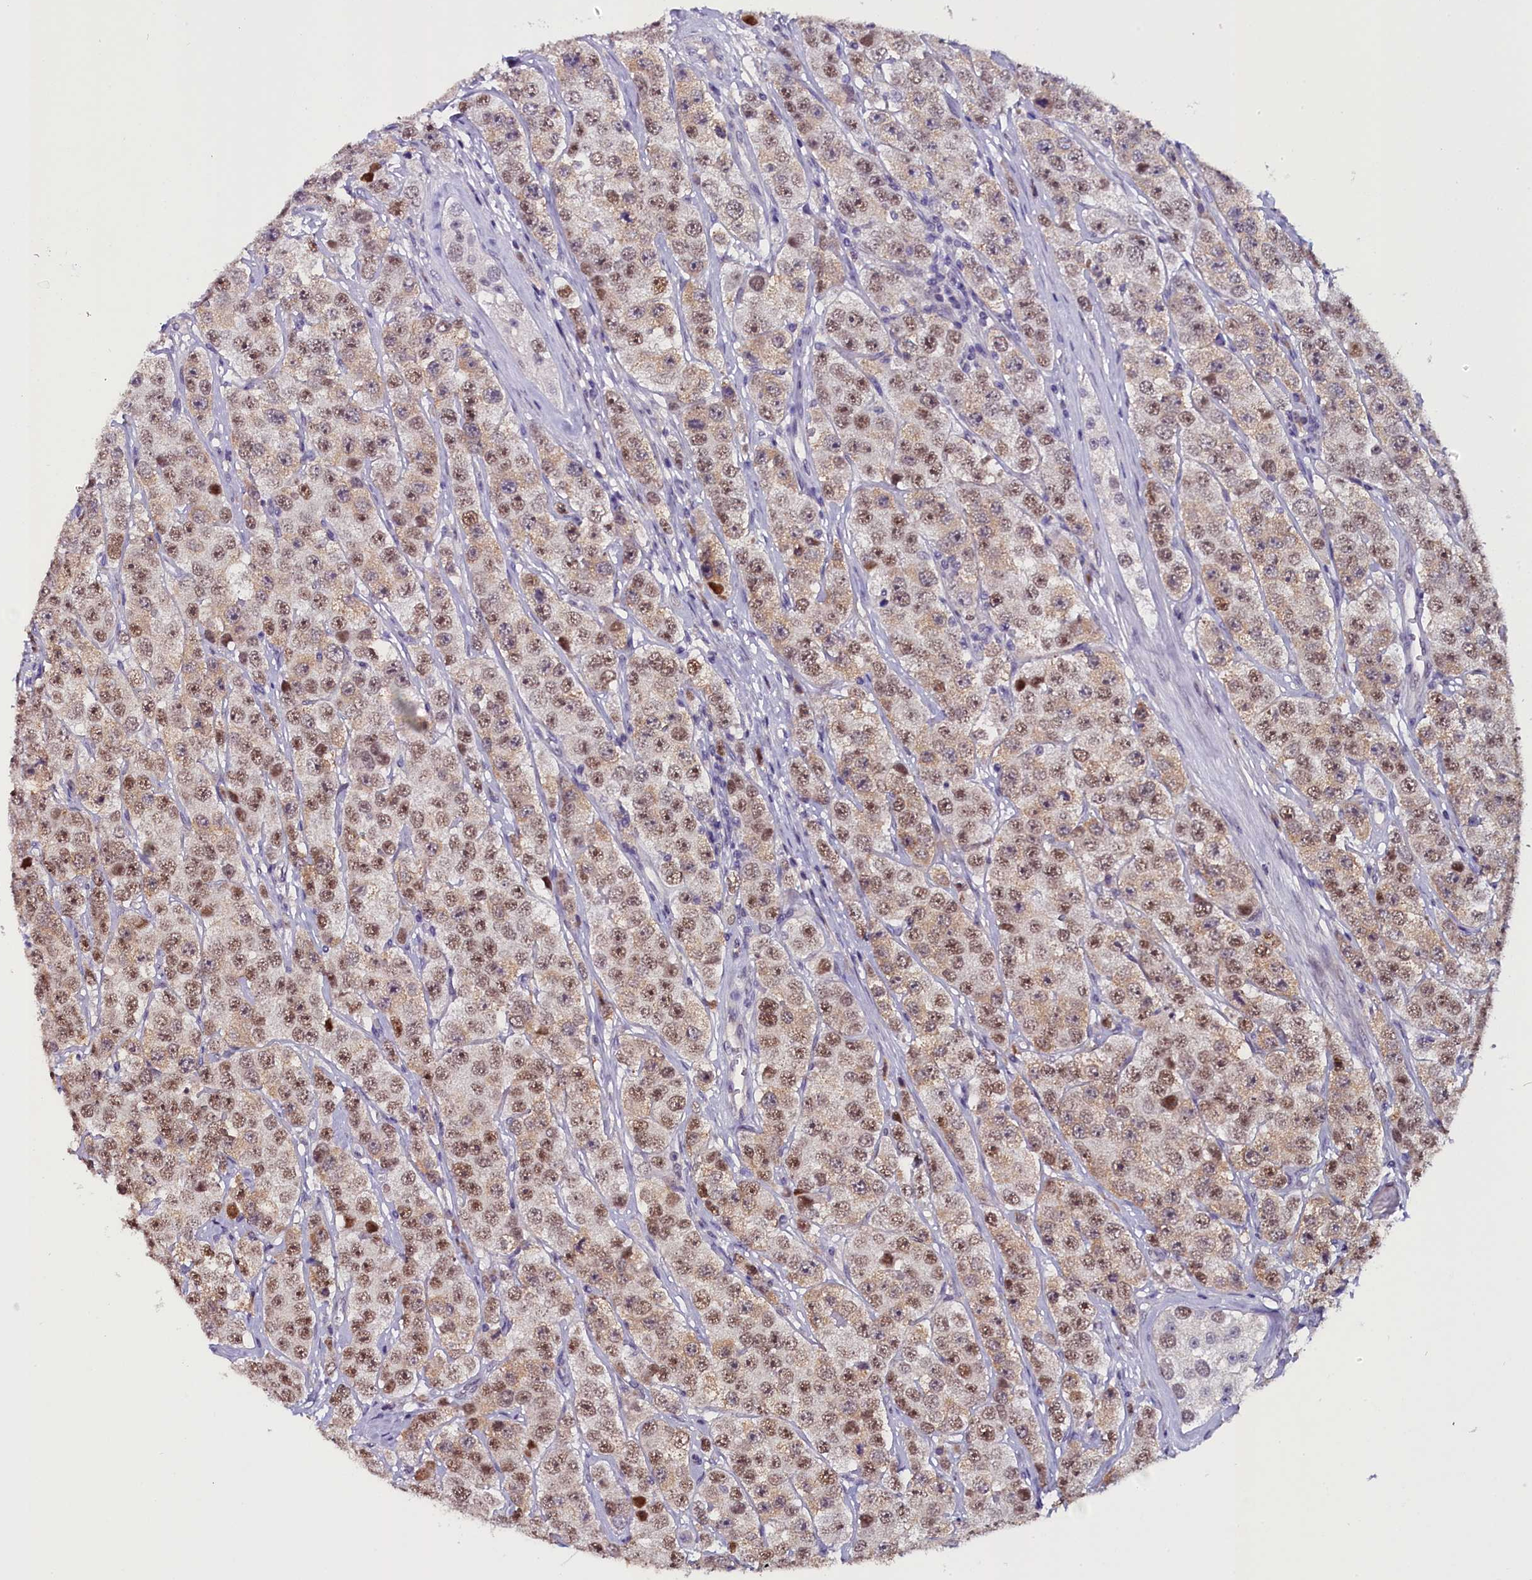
{"staining": {"intensity": "moderate", "quantity": ">75%", "location": "nuclear"}, "tissue": "testis cancer", "cell_type": "Tumor cells", "image_type": "cancer", "snomed": [{"axis": "morphology", "description": "Seminoma, NOS"}, {"axis": "topography", "description": "Testis"}], "caption": "An immunohistochemistry histopathology image of neoplastic tissue is shown. Protein staining in brown labels moderate nuclear positivity in testis cancer (seminoma) within tumor cells.", "gene": "RPUSD2", "patient": {"sex": "male", "age": 28}}